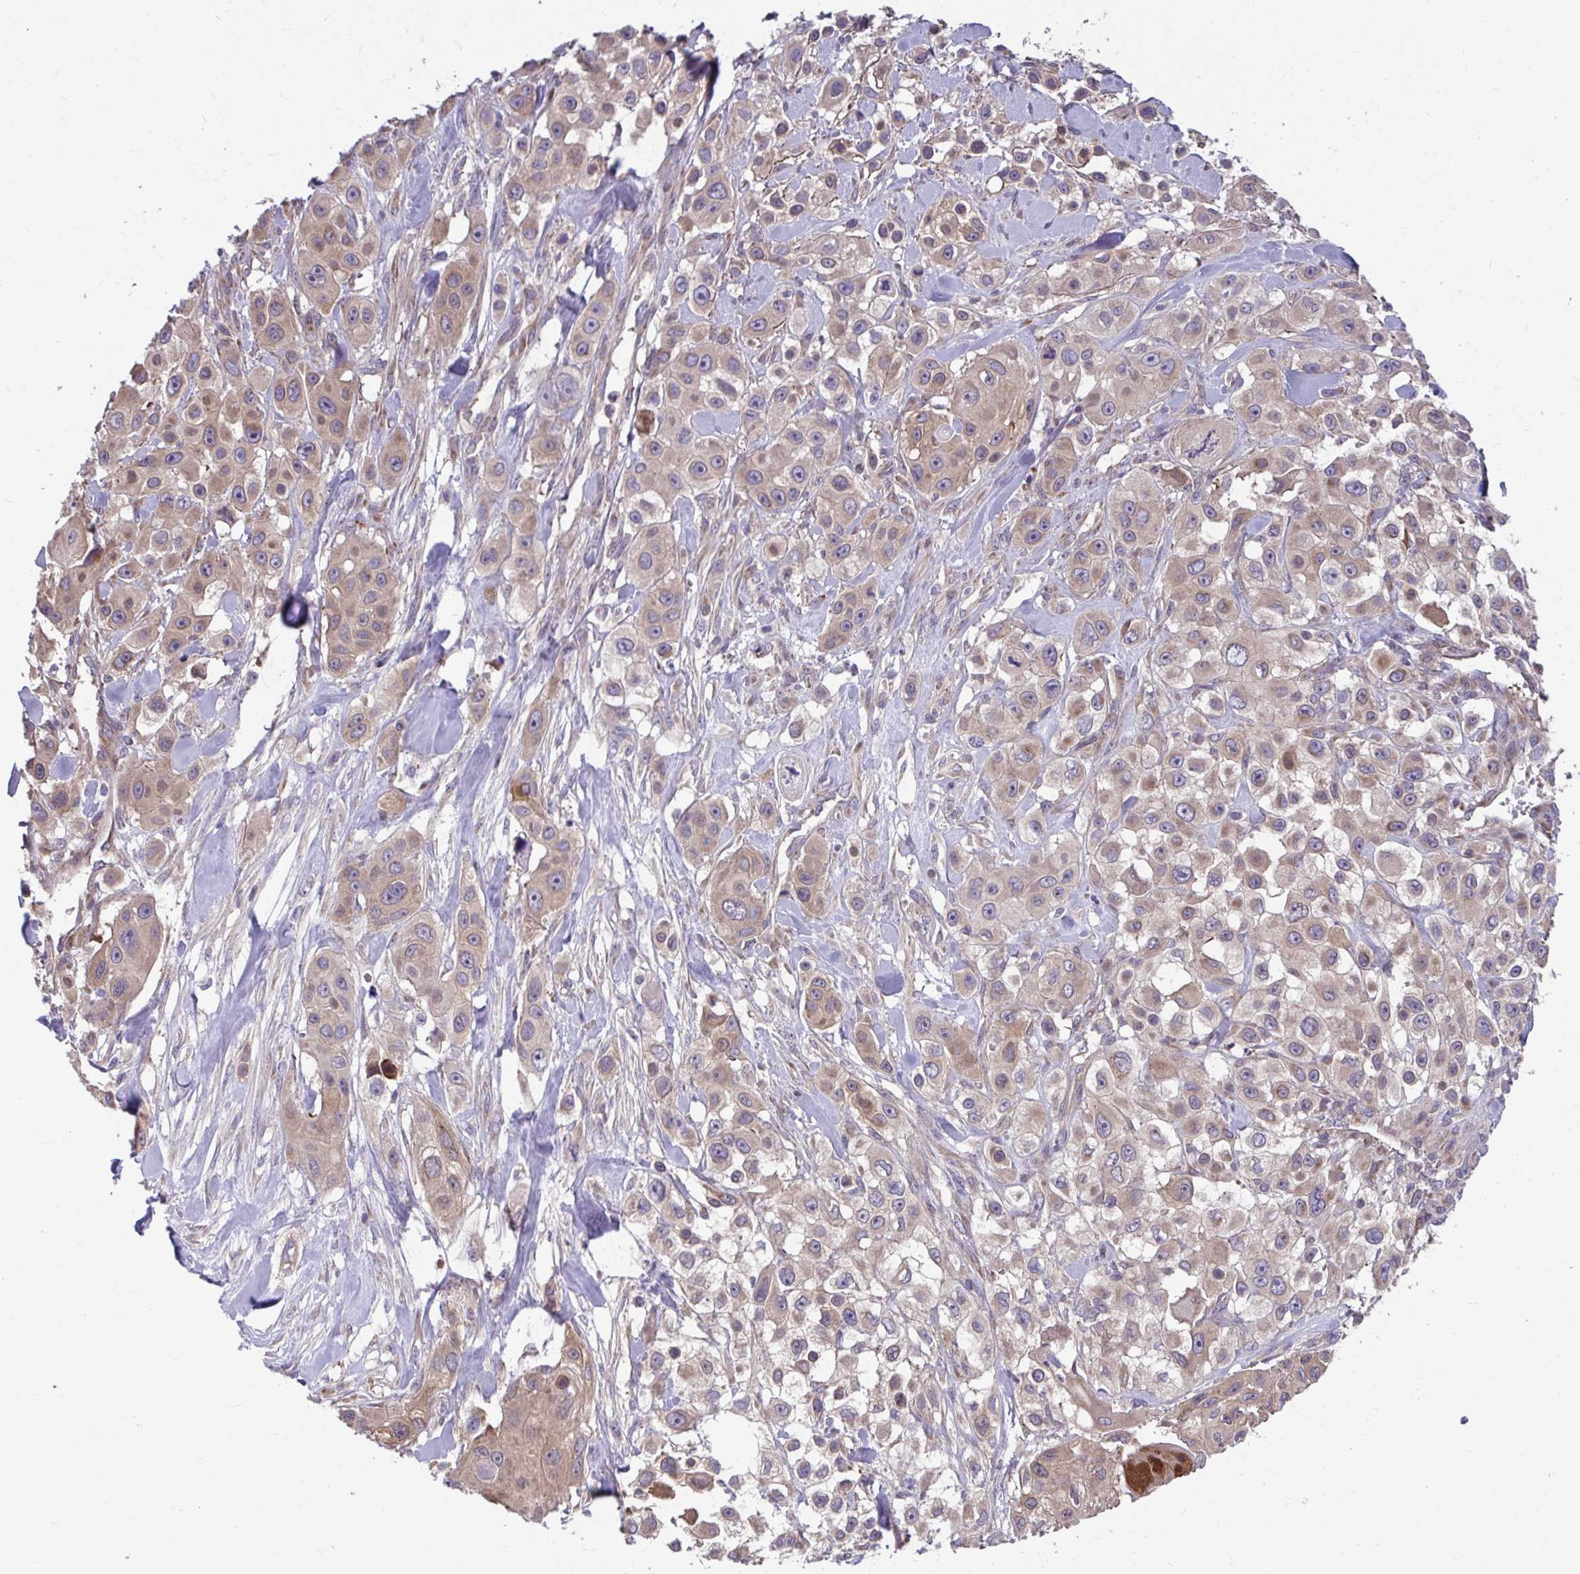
{"staining": {"intensity": "moderate", "quantity": ">75%", "location": "cytoplasmic/membranous"}, "tissue": "skin cancer", "cell_type": "Tumor cells", "image_type": "cancer", "snomed": [{"axis": "morphology", "description": "Squamous cell carcinoma, NOS"}, {"axis": "topography", "description": "Skin"}], "caption": "Protein staining demonstrates moderate cytoplasmic/membranous positivity in about >75% of tumor cells in skin squamous cell carcinoma.", "gene": "PCDHB7", "patient": {"sex": "male", "age": 63}}